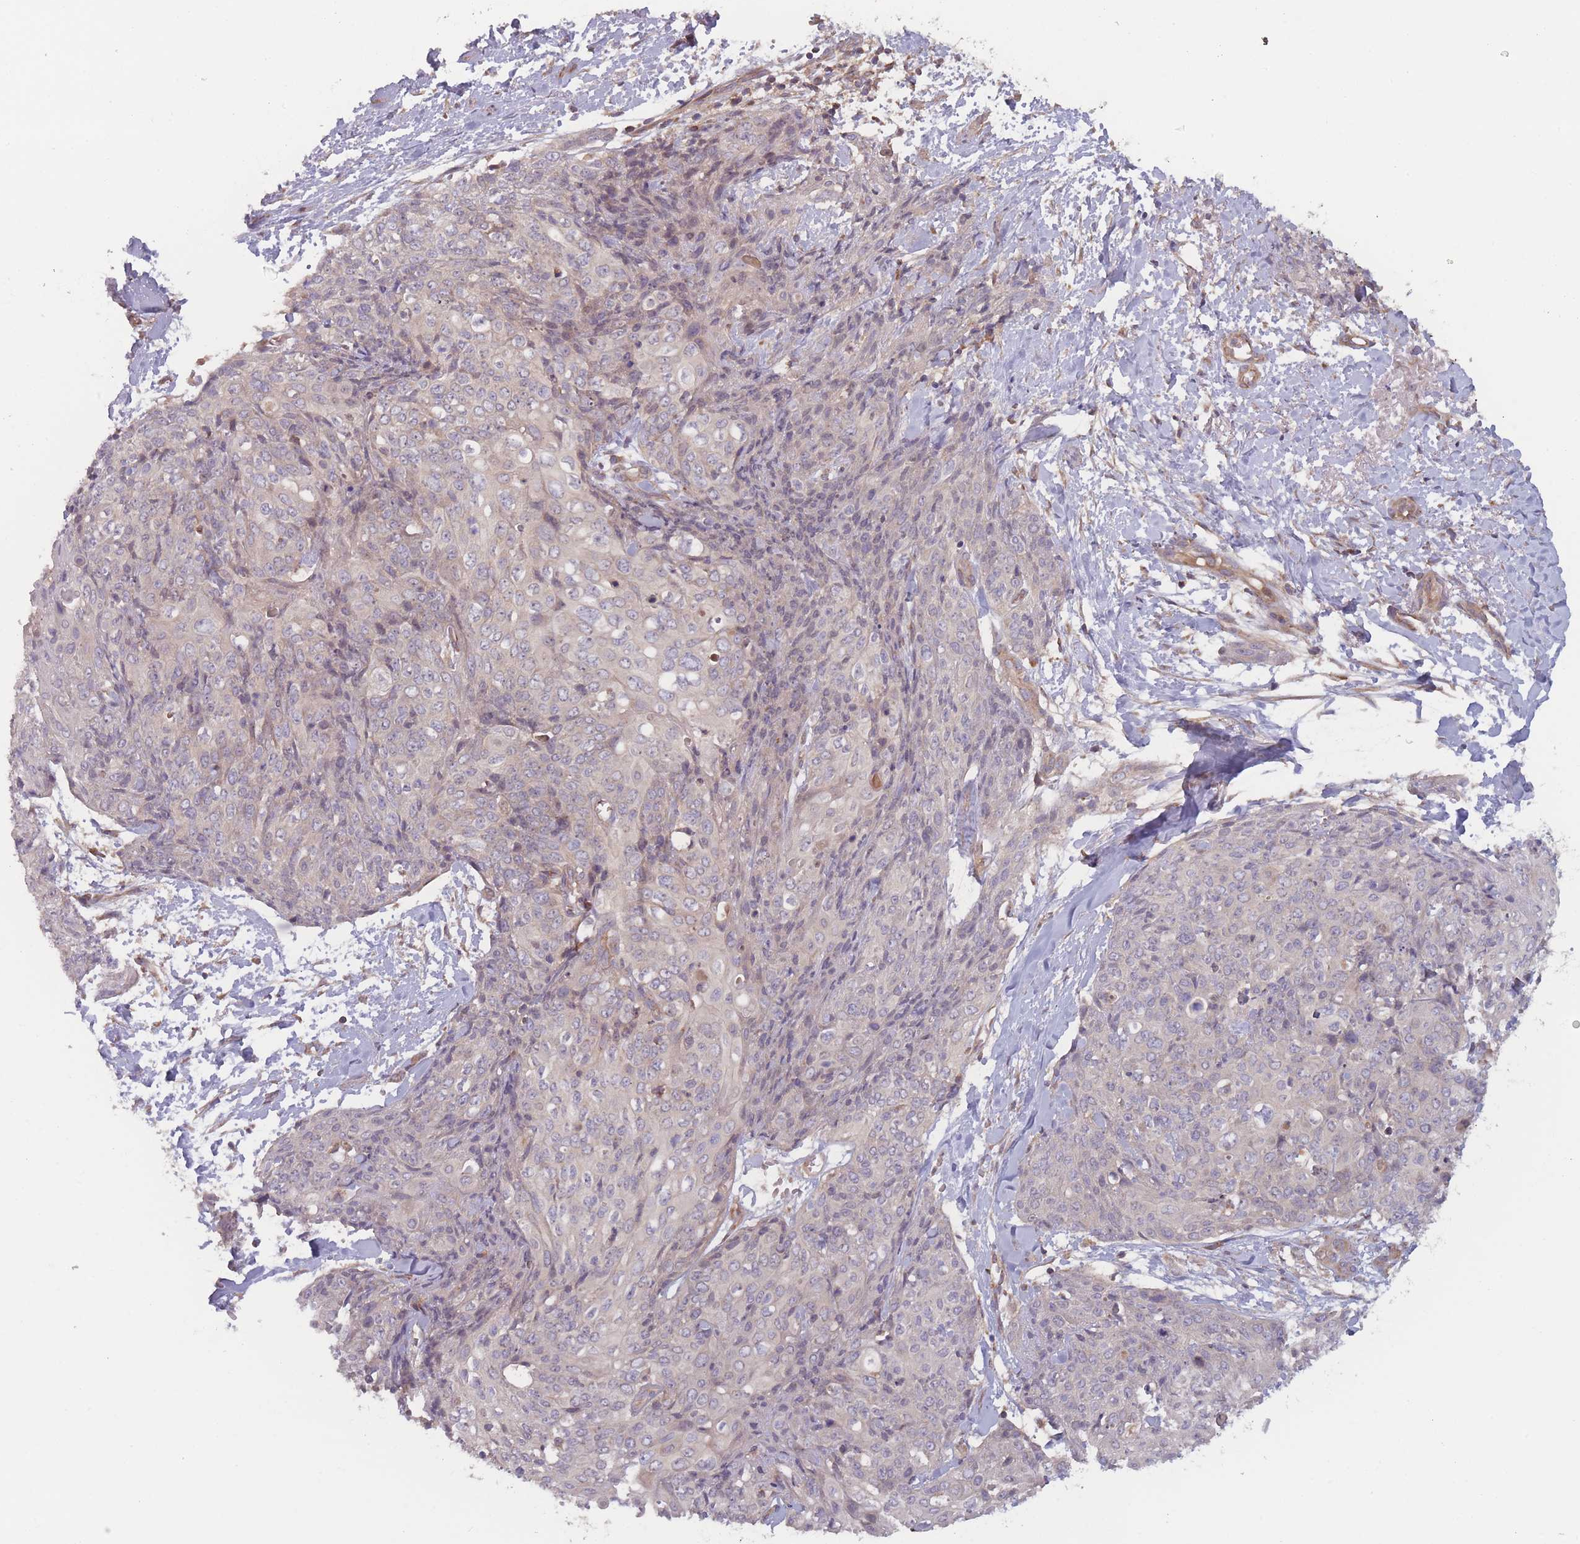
{"staining": {"intensity": "negative", "quantity": "none", "location": "none"}, "tissue": "skin cancer", "cell_type": "Tumor cells", "image_type": "cancer", "snomed": [{"axis": "morphology", "description": "Squamous cell carcinoma, NOS"}, {"axis": "topography", "description": "Skin"}, {"axis": "topography", "description": "Vulva"}], "caption": "Tumor cells show no significant protein expression in skin squamous cell carcinoma.", "gene": "ATP5MG", "patient": {"sex": "female", "age": 85}}